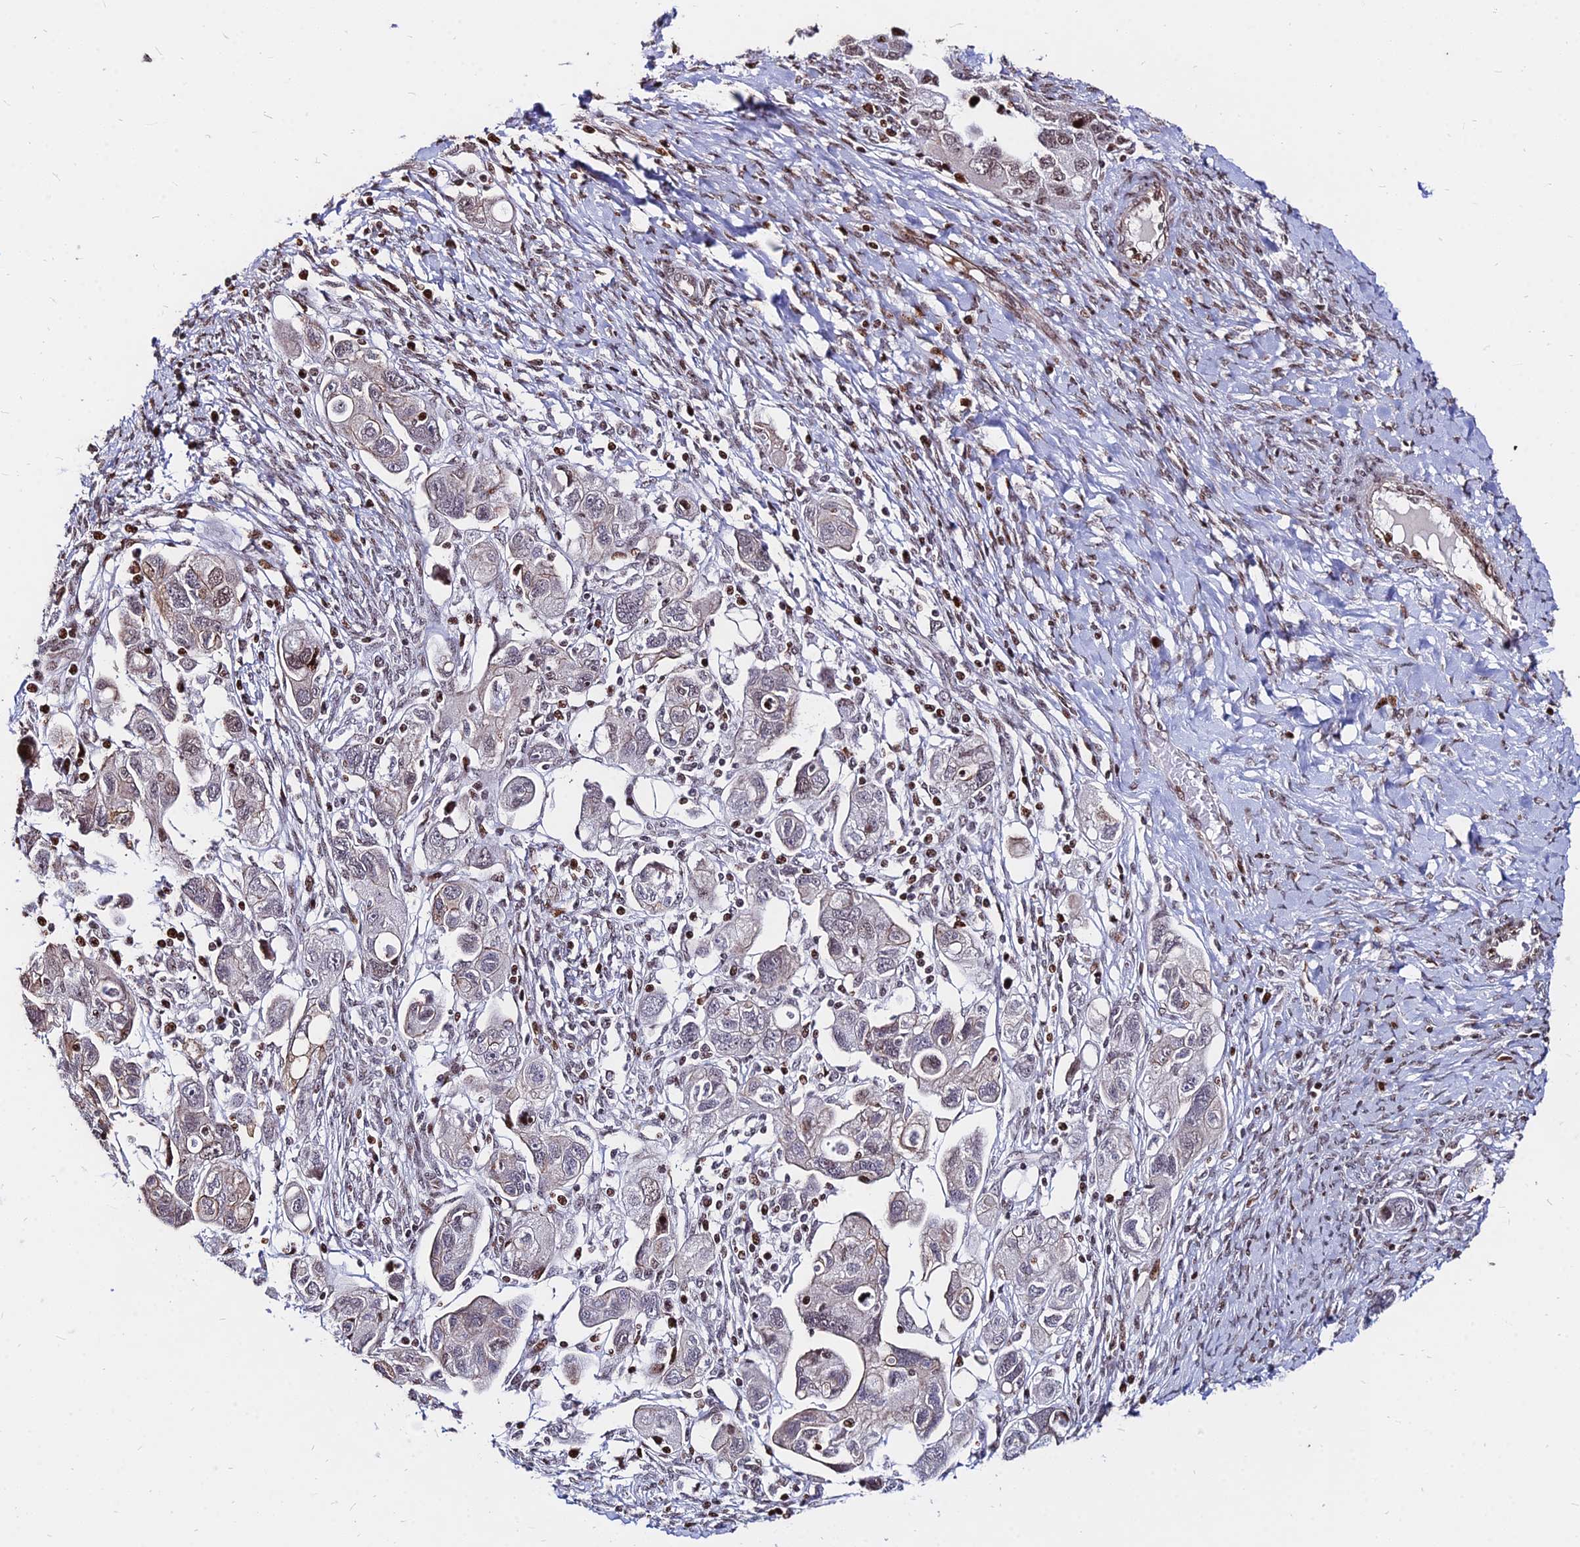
{"staining": {"intensity": "moderate", "quantity": "25%-75%", "location": "nuclear"}, "tissue": "ovarian cancer", "cell_type": "Tumor cells", "image_type": "cancer", "snomed": [{"axis": "morphology", "description": "Carcinoma, NOS"}, {"axis": "morphology", "description": "Cystadenocarcinoma, serous, NOS"}, {"axis": "topography", "description": "Ovary"}], "caption": "This is a micrograph of immunohistochemistry staining of serous cystadenocarcinoma (ovarian), which shows moderate staining in the nuclear of tumor cells.", "gene": "NYAP2", "patient": {"sex": "female", "age": 69}}